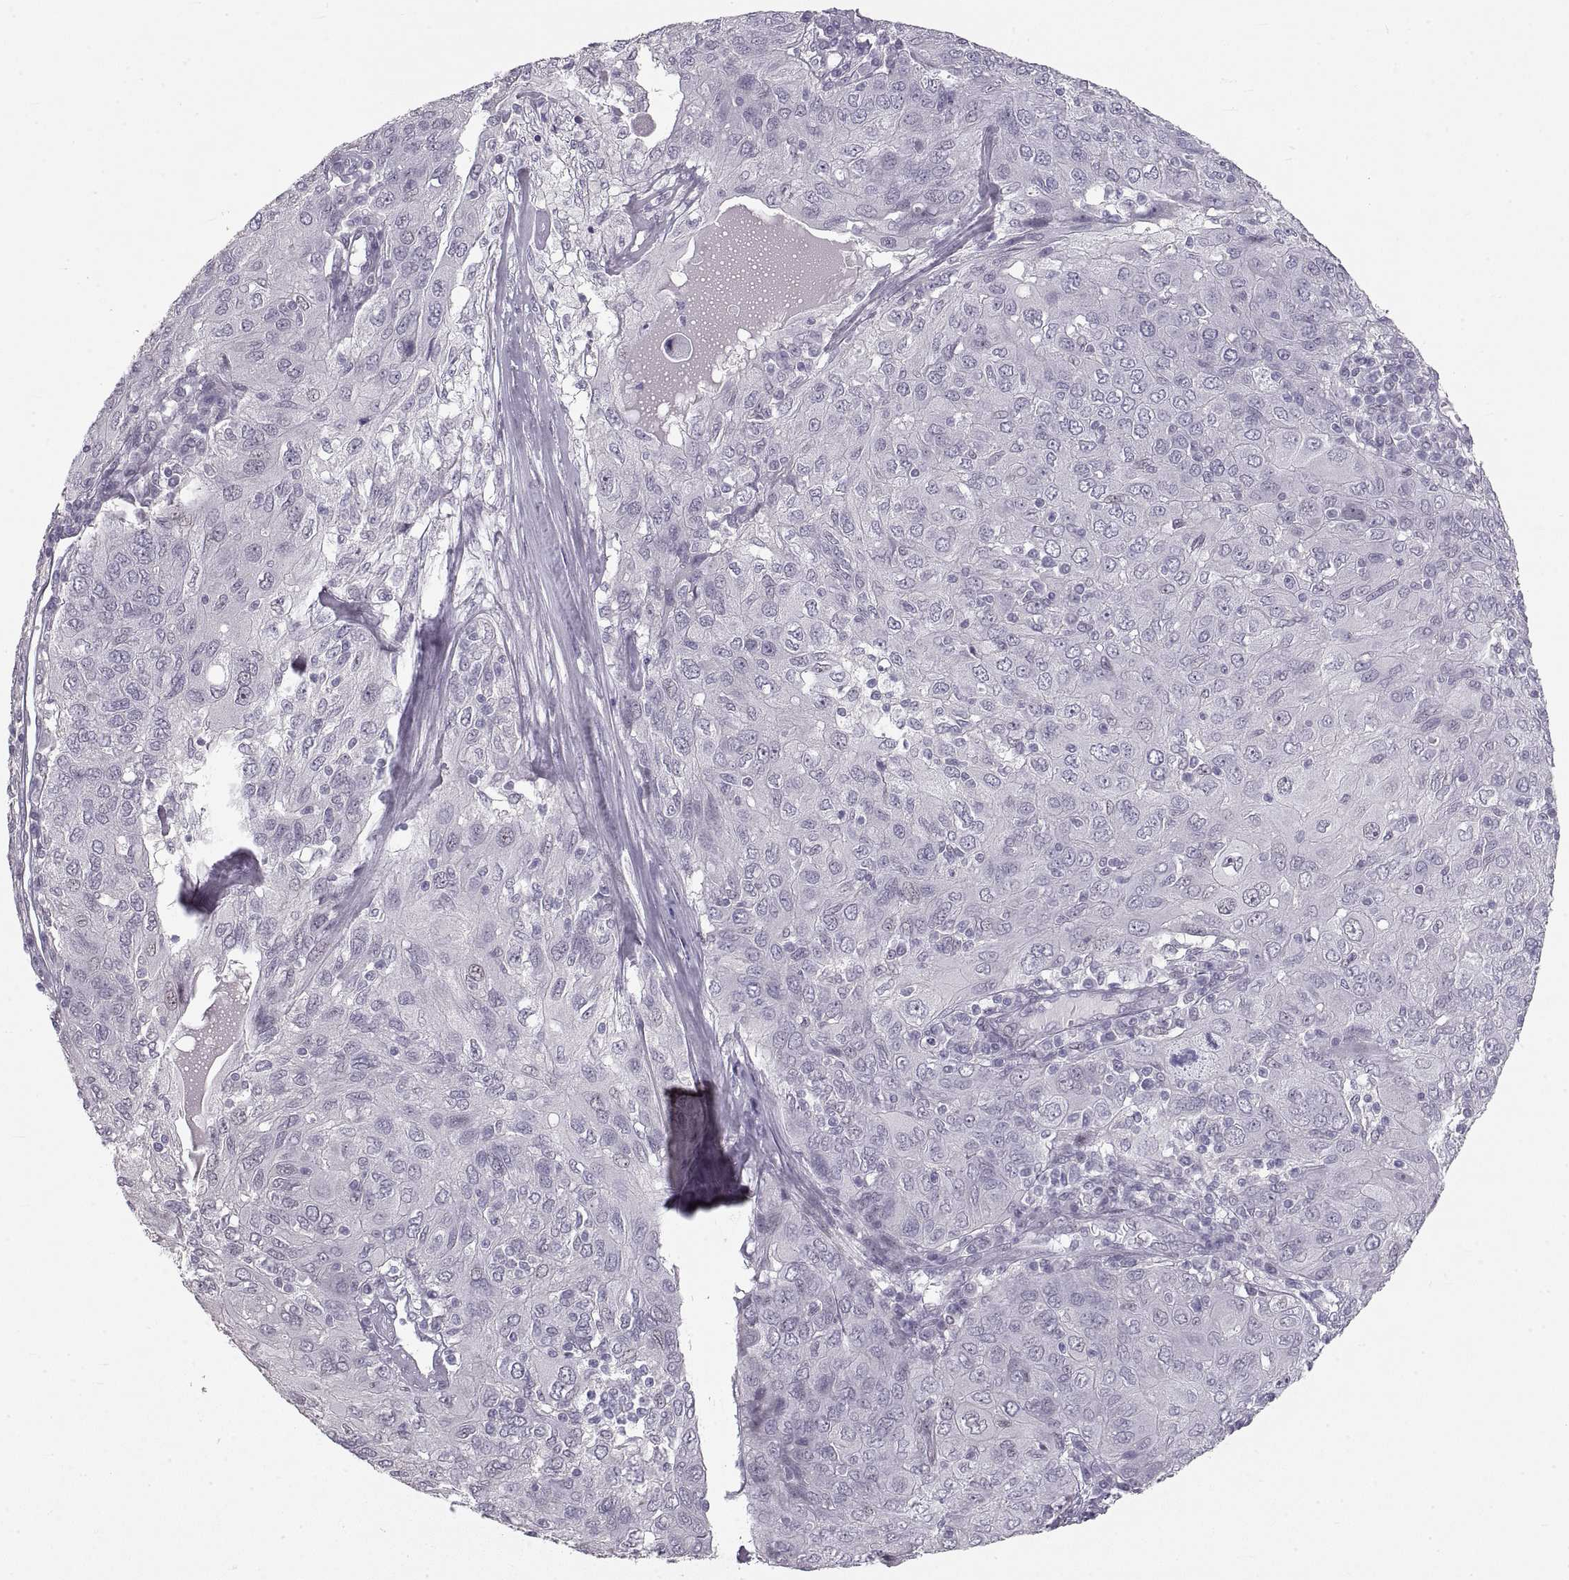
{"staining": {"intensity": "negative", "quantity": "none", "location": "none"}, "tissue": "ovarian cancer", "cell_type": "Tumor cells", "image_type": "cancer", "snomed": [{"axis": "morphology", "description": "Carcinoma, endometroid"}, {"axis": "topography", "description": "Ovary"}], "caption": "The micrograph shows no significant expression in tumor cells of endometroid carcinoma (ovarian).", "gene": "NANOS3", "patient": {"sex": "female", "age": 50}}